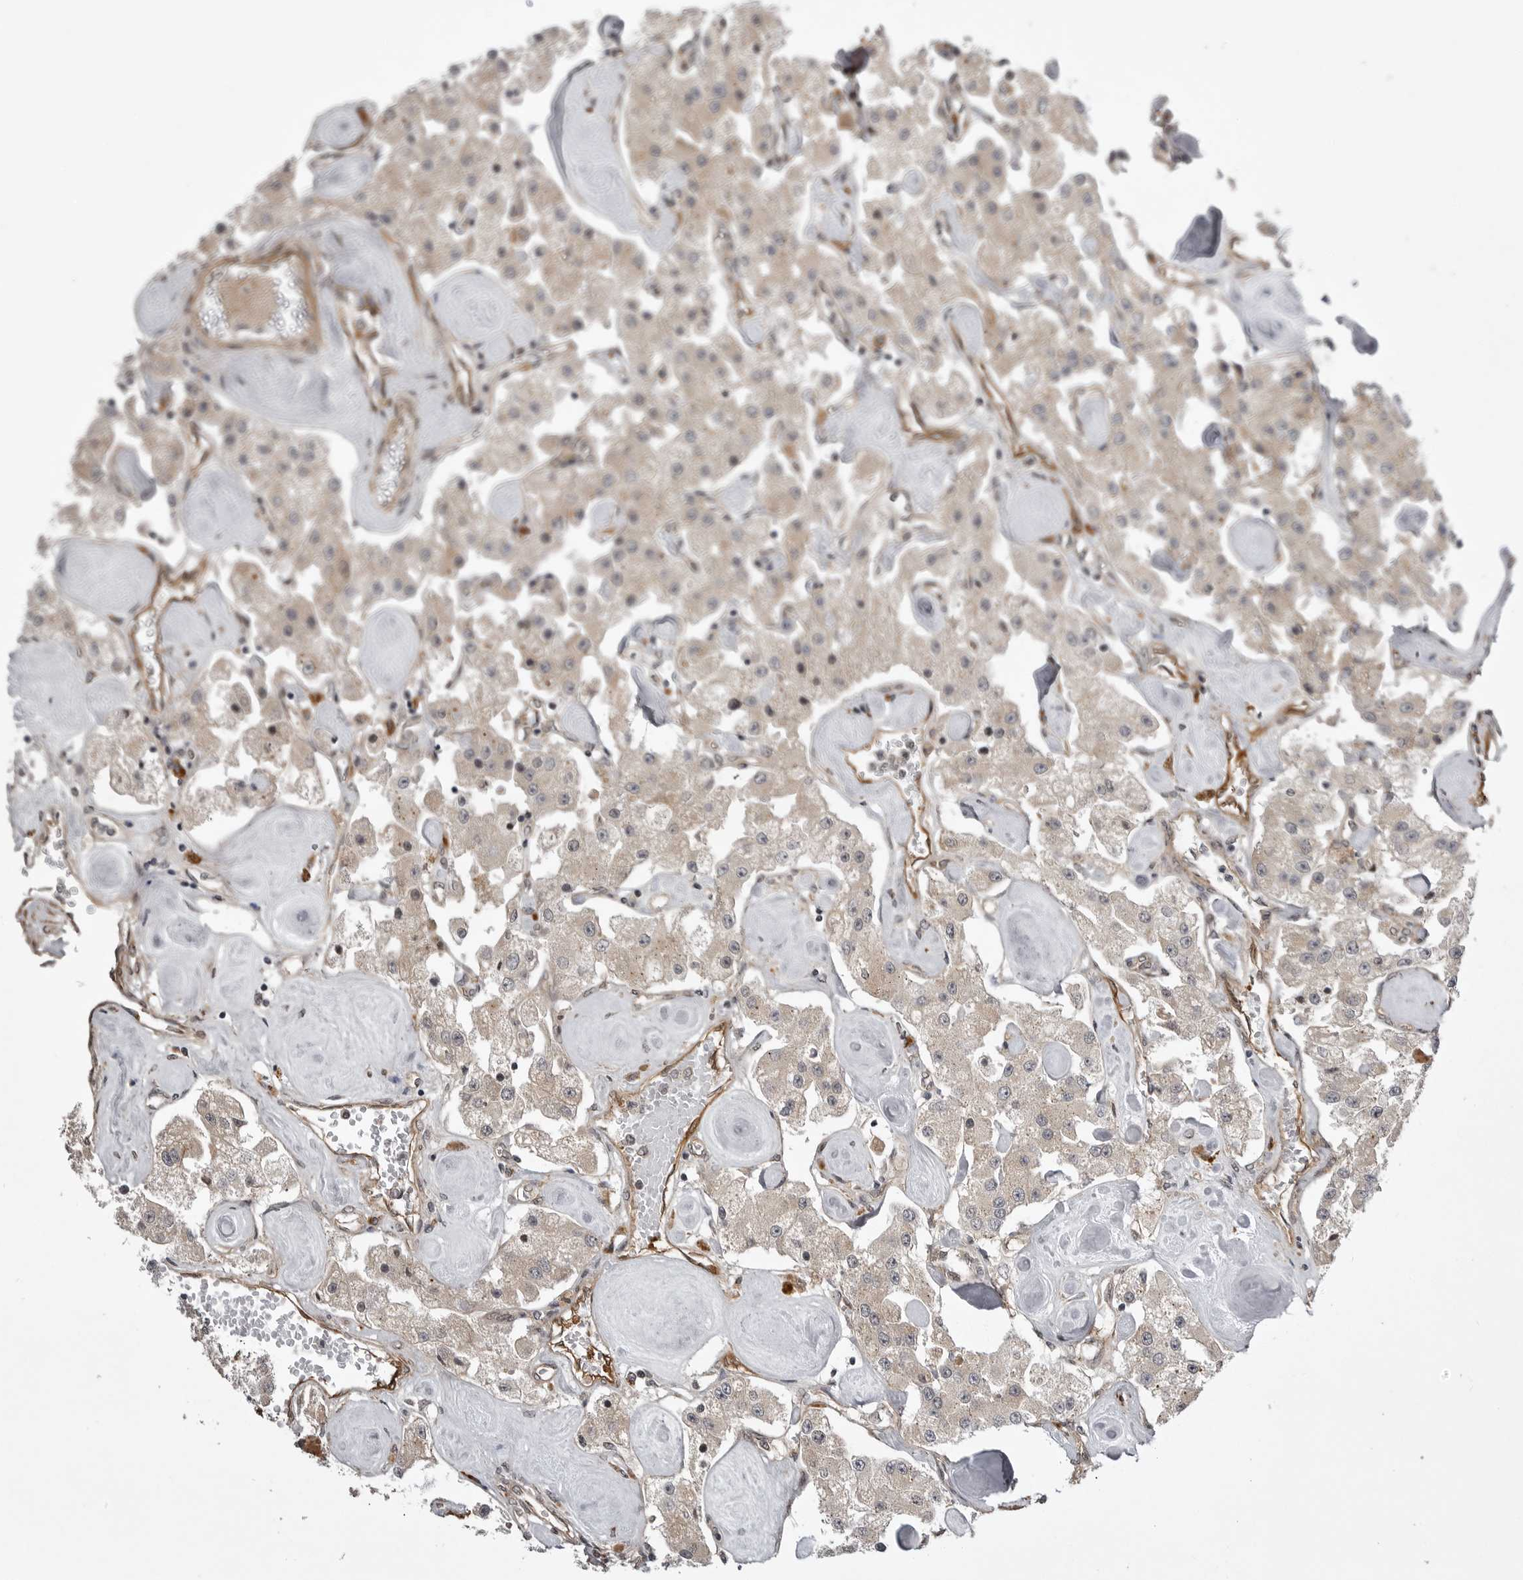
{"staining": {"intensity": "weak", "quantity": ">75%", "location": "cytoplasmic/membranous"}, "tissue": "carcinoid", "cell_type": "Tumor cells", "image_type": "cancer", "snomed": [{"axis": "morphology", "description": "Carcinoid, malignant, NOS"}, {"axis": "topography", "description": "Pancreas"}], "caption": "IHC (DAB) staining of human carcinoid displays weak cytoplasmic/membranous protein expression in about >75% of tumor cells.", "gene": "SNX16", "patient": {"sex": "male", "age": 41}}